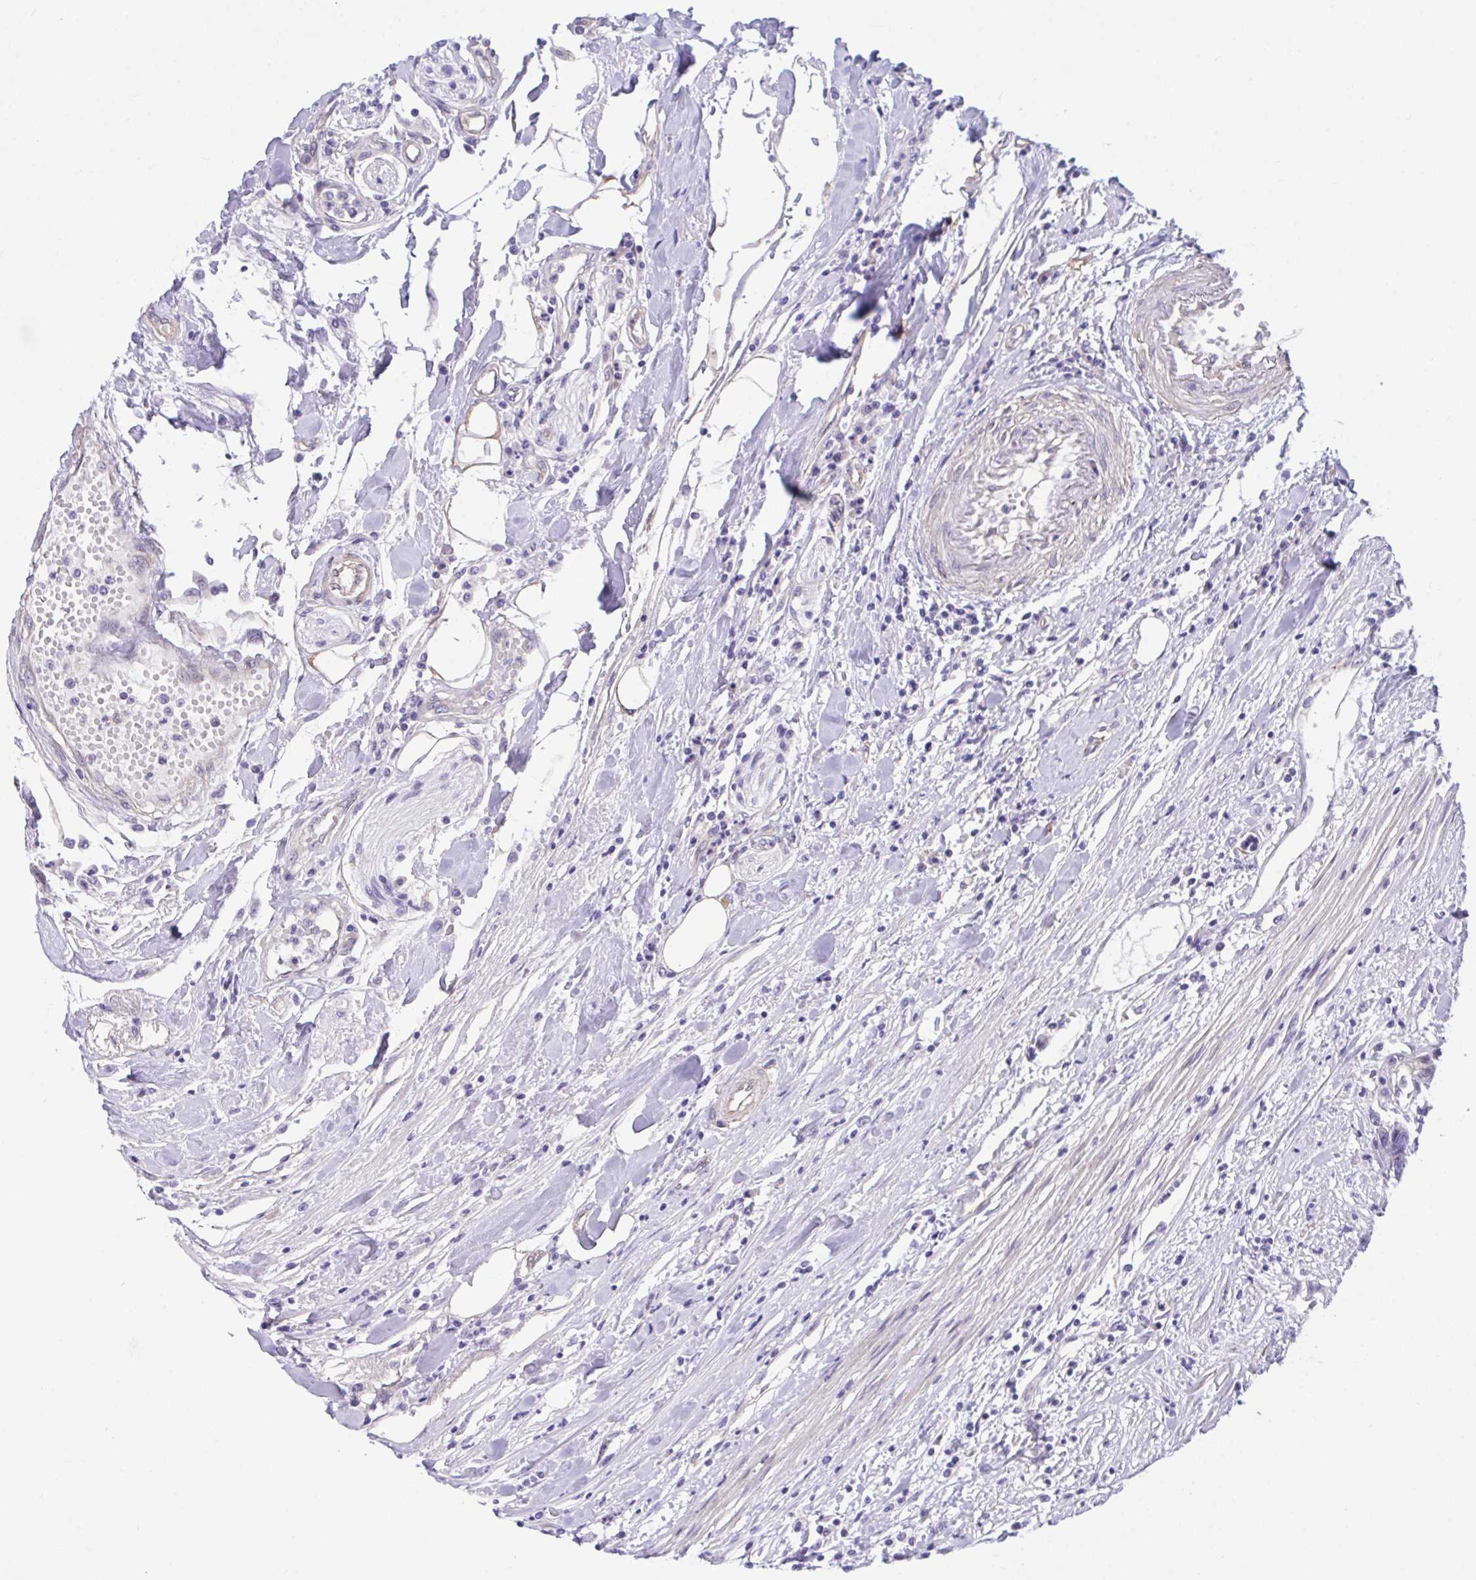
{"staining": {"intensity": "negative", "quantity": "none", "location": "none"}, "tissue": "colorectal cancer", "cell_type": "Tumor cells", "image_type": "cancer", "snomed": [{"axis": "morphology", "description": "Adenocarcinoma, NOS"}, {"axis": "topography", "description": "Colon"}], "caption": "A high-resolution histopathology image shows IHC staining of colorectal cancer (adenocarcinoma), which demonstrates no significant staining in tumor cells. (Immunohistochemistry (ihc), brightfield microscopy, high magnification).", "gene": "RHOXF1", "patient": {"sex": "male", "age": 77}}